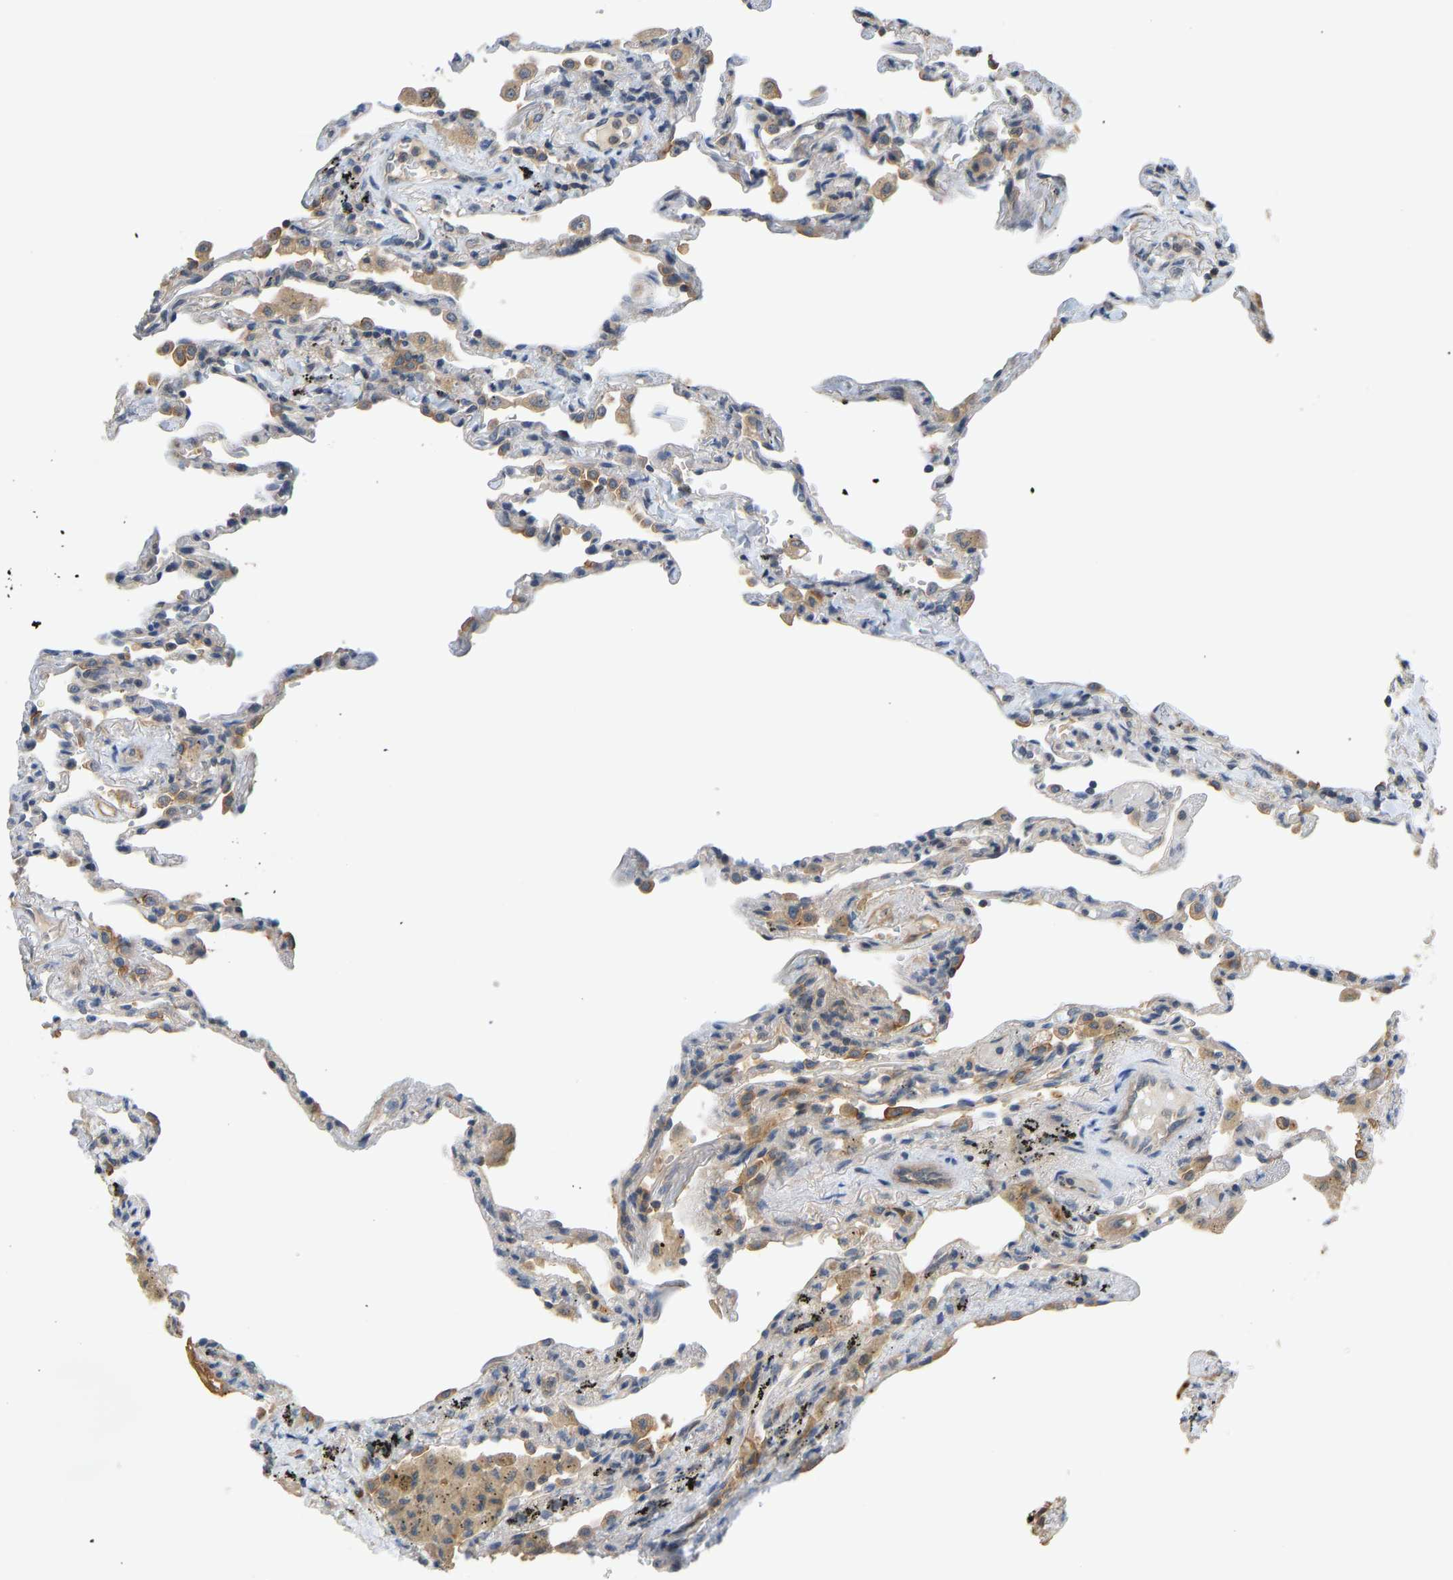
{"staining": {"intensity": "moderate", "quantity": "<25%", "location": "cytoplasmic/membranous"}, "tissue": "lung", "cell_type": "Alveolar cells", "image_type": "normal", "snomed": [{"axis": "morphology", "description": "Normal tissue, NOS"}, {"axis": "topography", "description": "Lung"}], "caption": "Benign lung exhibits moderate cytoplasmic/membranous positivity in about <25% of alveolar cells, visualized by immunohistochemistry.", "gene": "CCT8", "patient": {"sex": "male", "age": 59}}